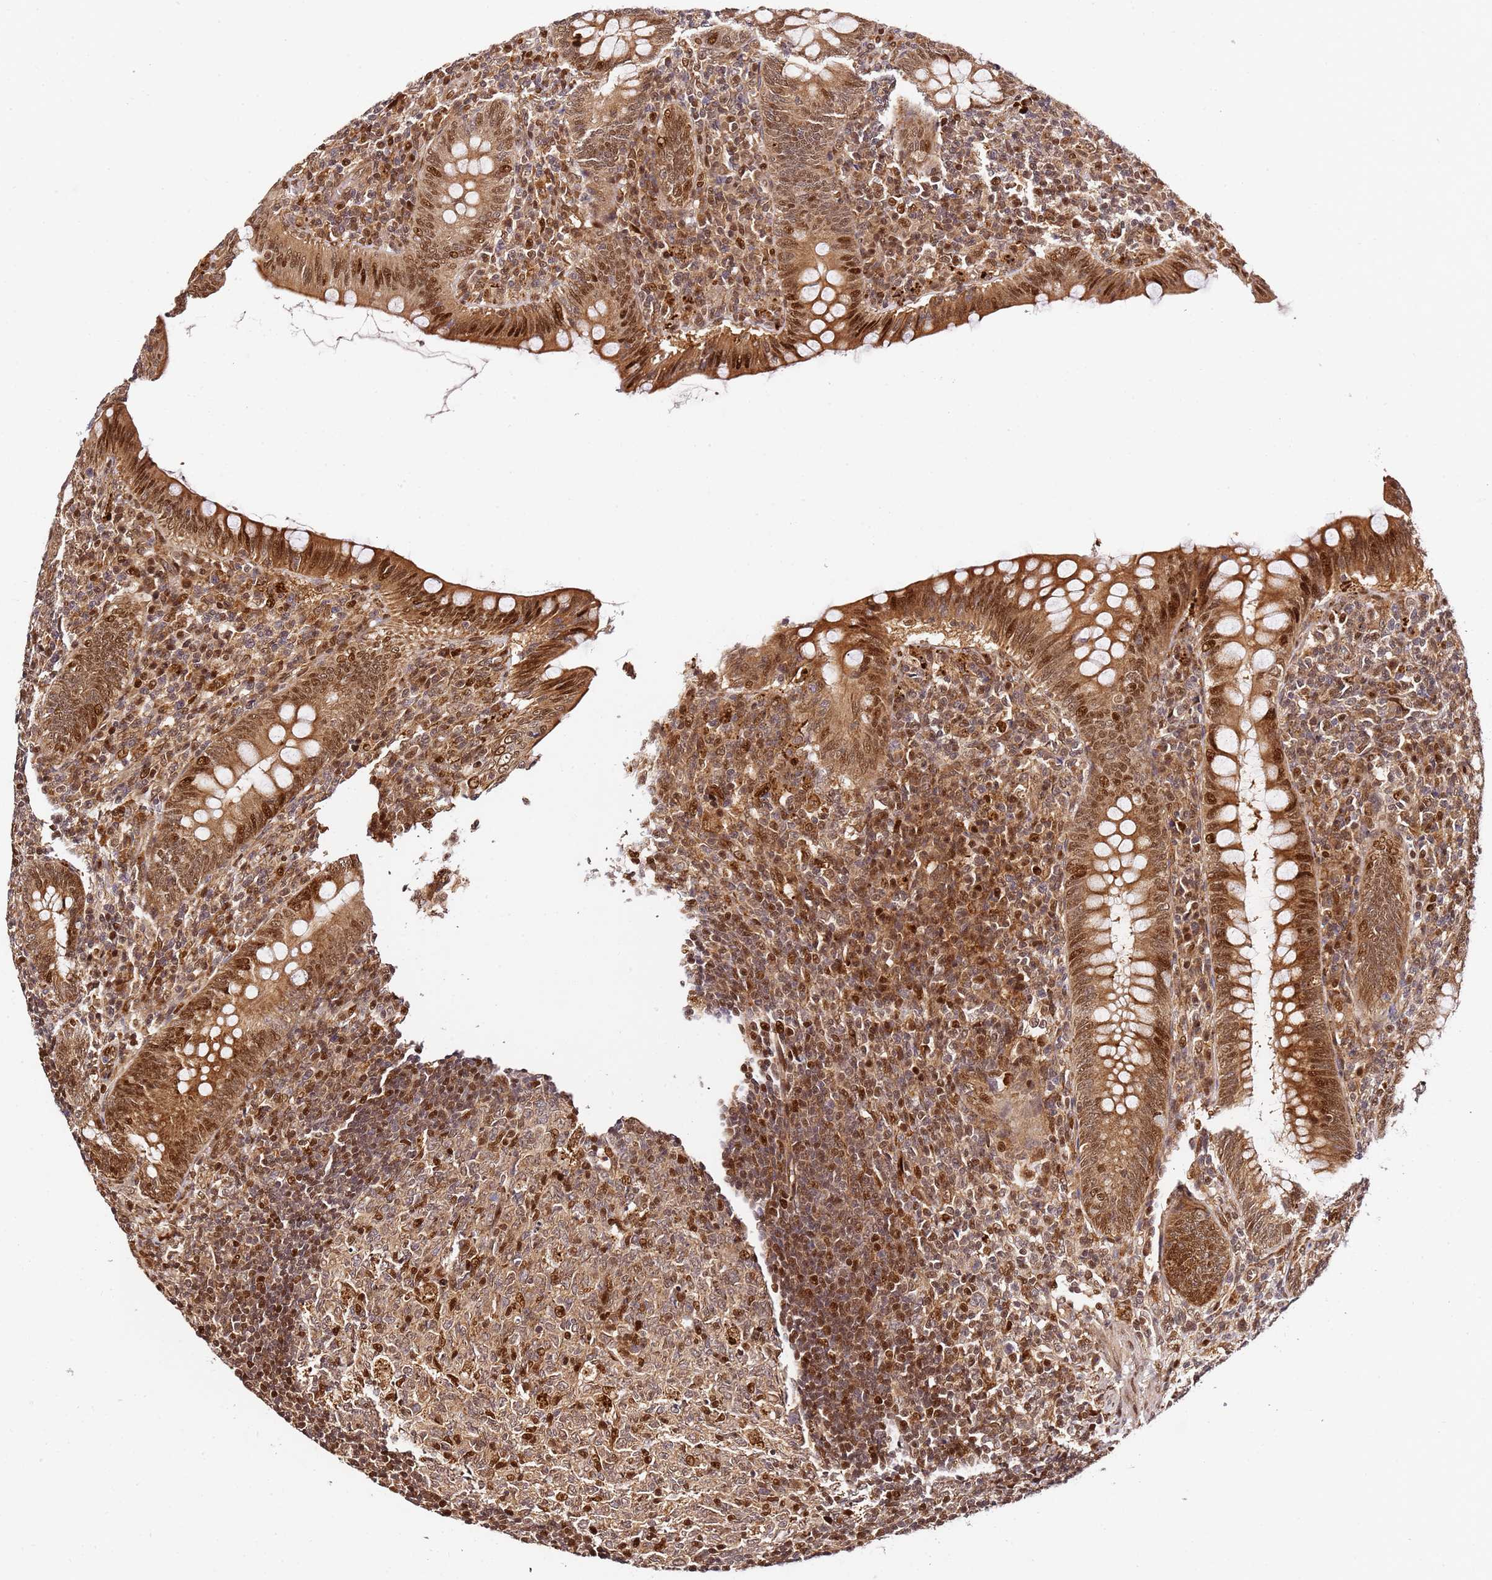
{"staining": {"intensity": "strong", "quantity": ">75%", "location": "cytoplasmic/membranous,nuclear"}, "tissue": "appendix", "cell_type": "Glandular cells", "image_type": "normal", "snomed": [{"axis": "morphology", "description": "Normal tissue, NOS"}, {"axis": "topography", "description": "Appendix"}], "caption": "Unremarkable appendix reveals strong cytoplasmic/membranous,nuclear staining in approximately >75% of glandular cells (Brightfield microscopy of DAB IHC at high magnification)..", "gene": "SMOX", "patient": {"sex": "male", "age": 14}}